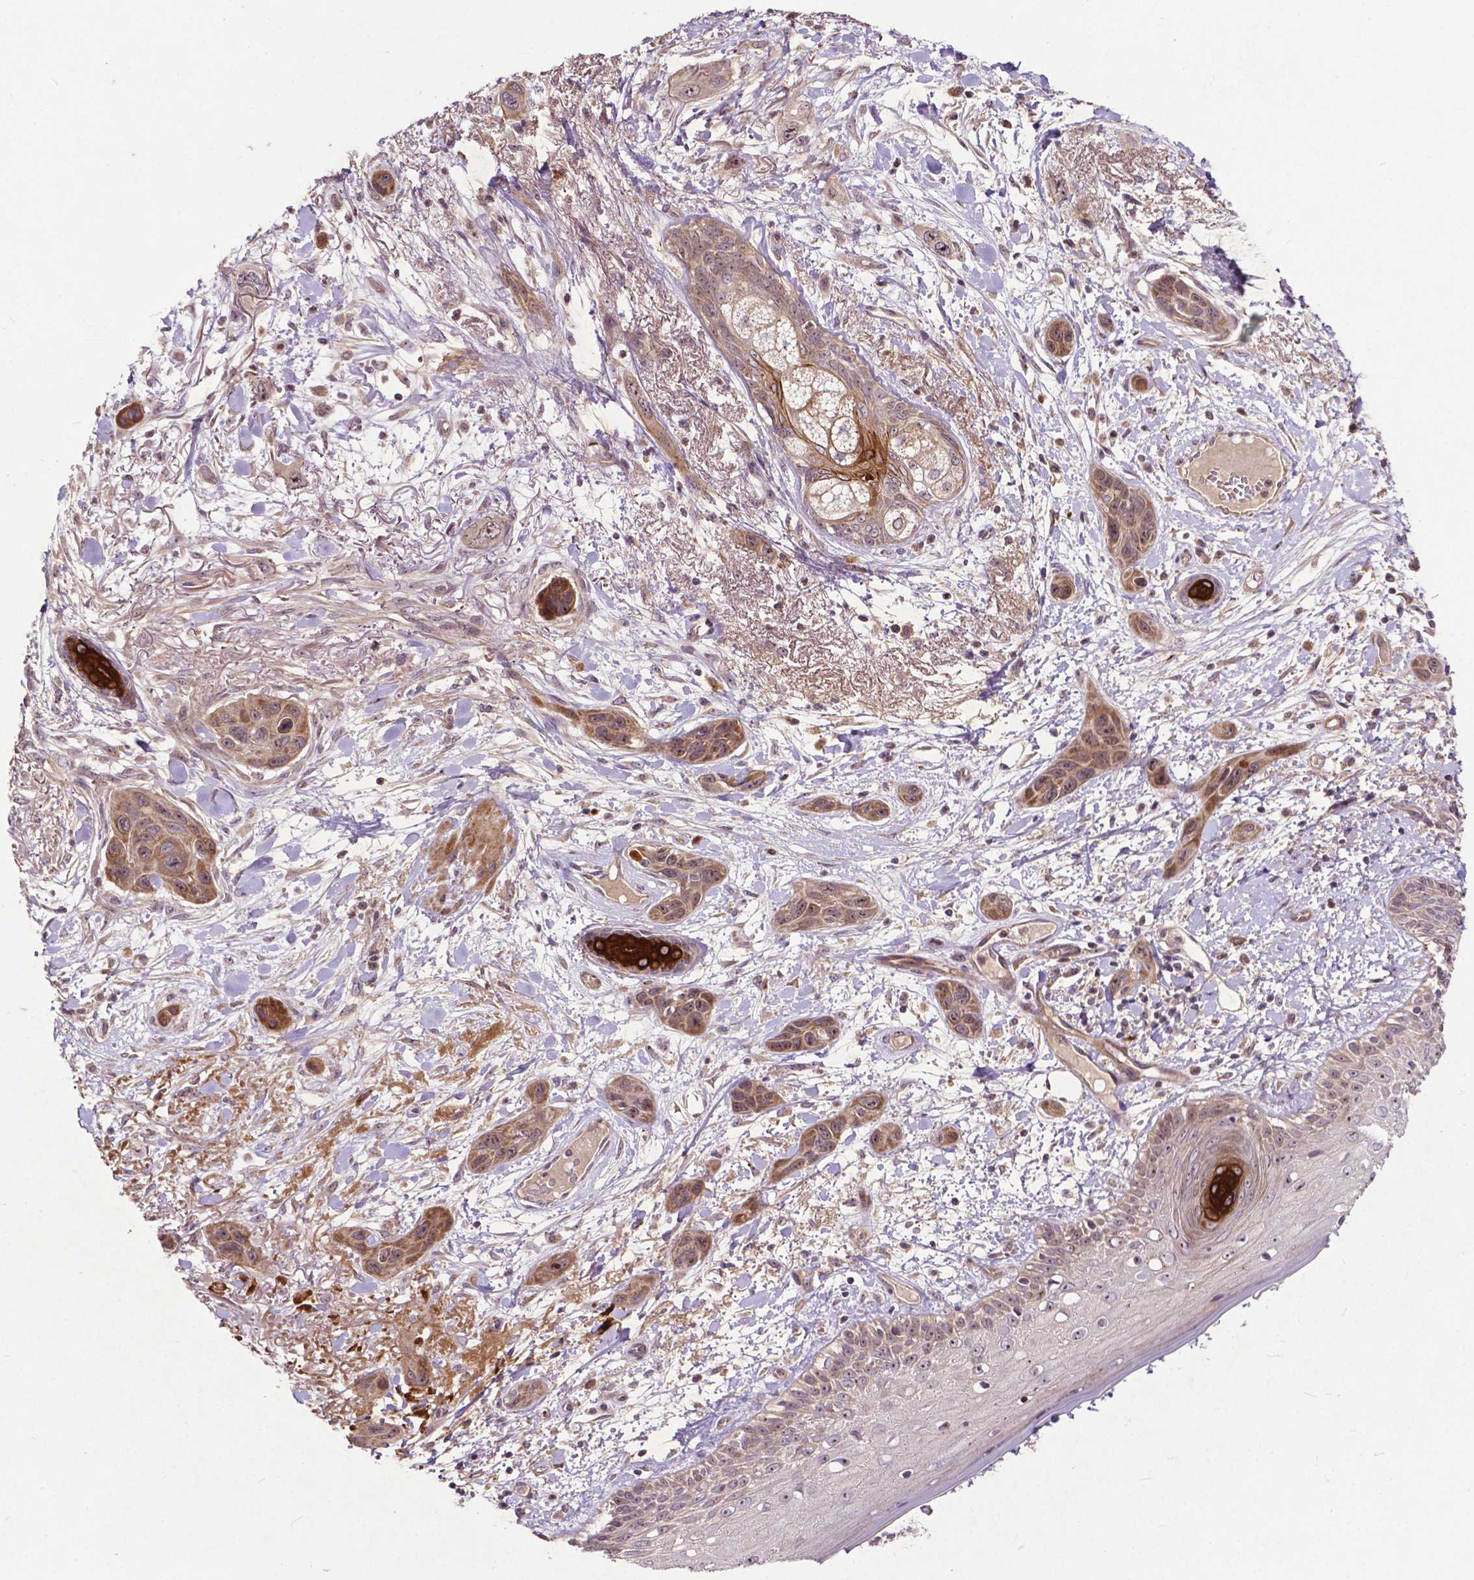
{"staining": {"intensity": "moderate", "quantity": ">75%", "location": "cytoplasmic/membranous"}, "tissue": "skin cancer", "cell_type": "Tumor cells", "image_type": "cancer", "snomed": [{"axis": "morphology", "description": "Squamous cell carcinoma, NOS"}, {"axis": "topography", "description": "Skin"}], "caption": "Tumor cells show moderate cytoplasmic/membranous expression in about >75% of cells in squamous cell carcinoma (skin).", "gene": "PARP3", "patient": {"sex": "male", "age": 79}}